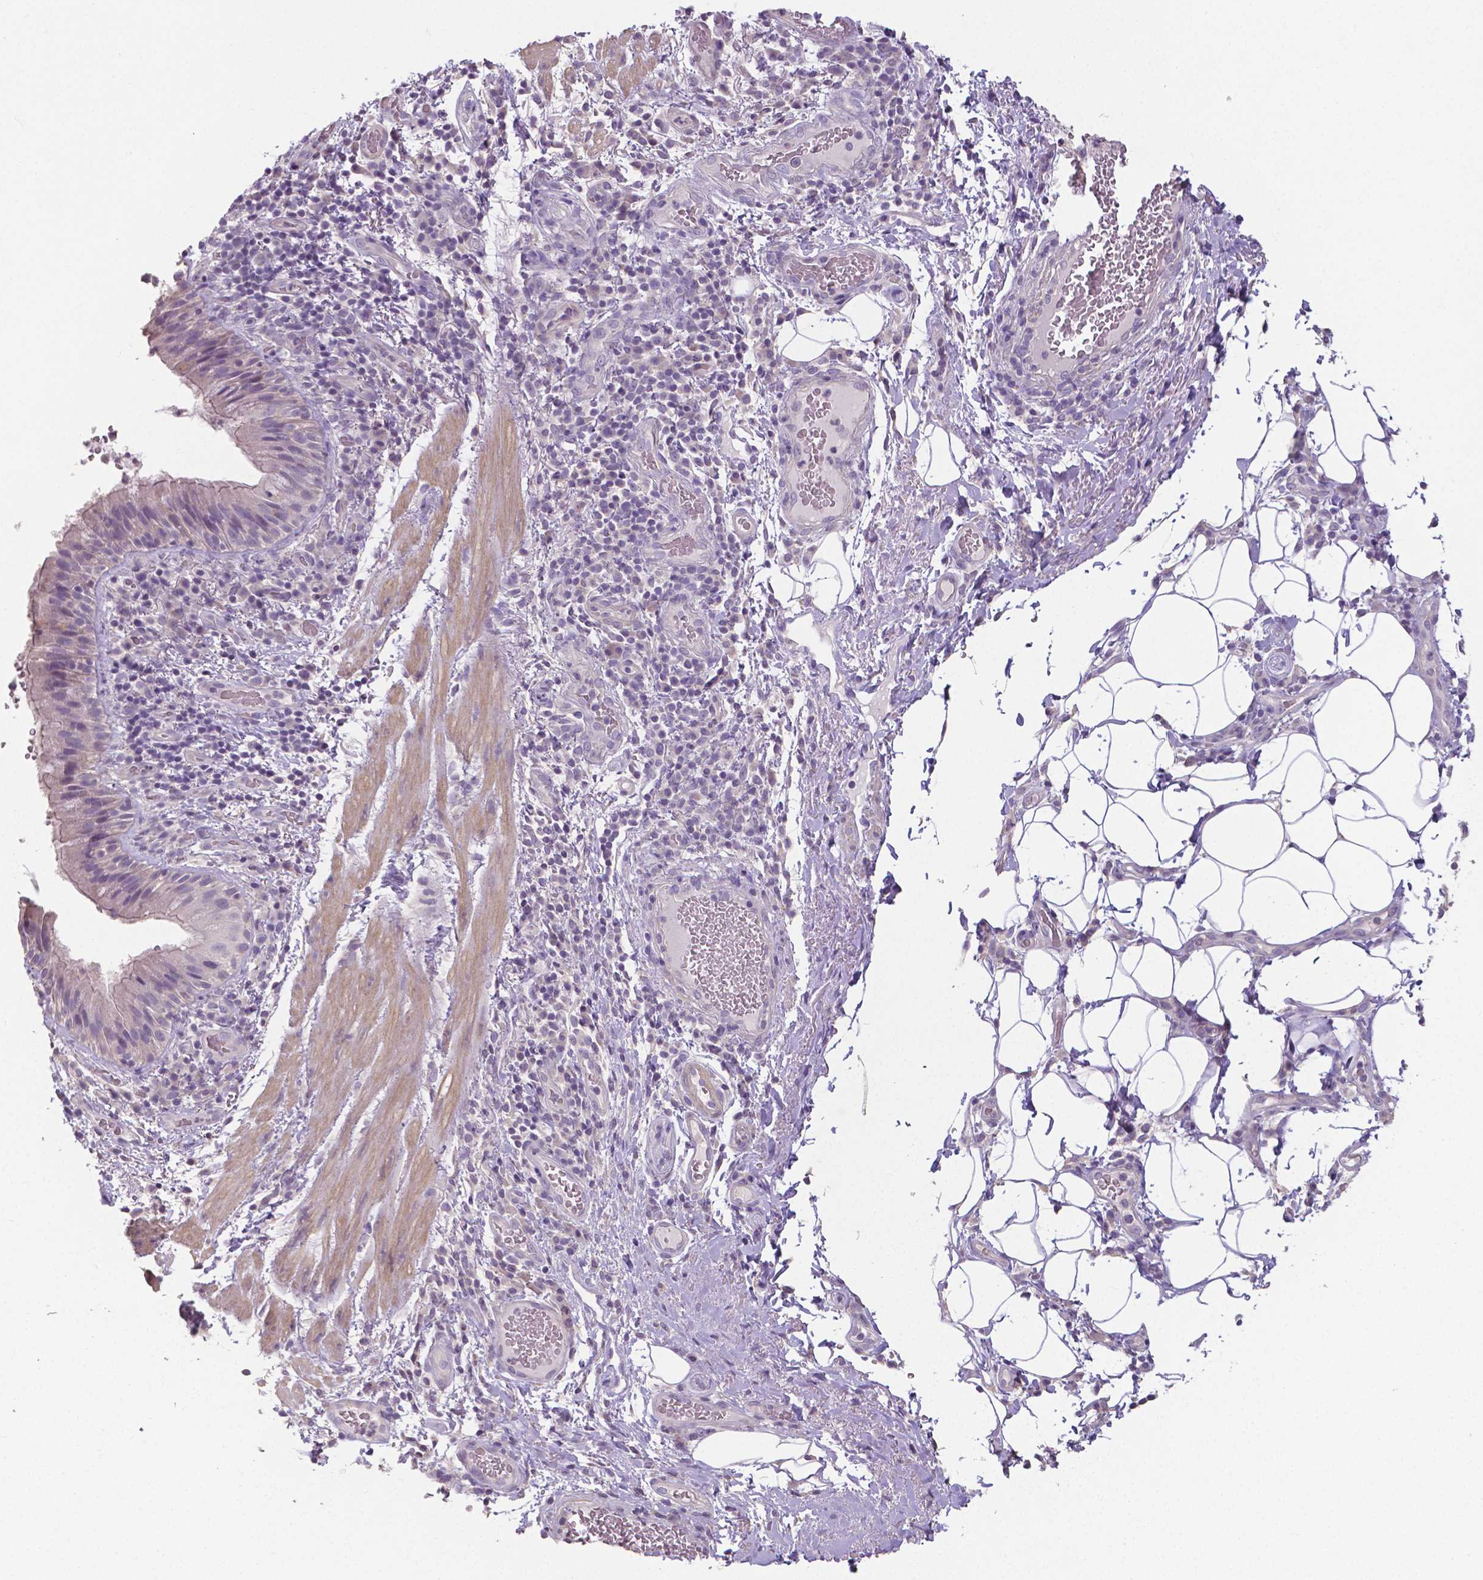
{"staining": {"intensity": "negative", "quantity": "none", "location": "none"}, "tissue": "bronchus", "cell_type": "Respiratory epithelial cells", "image_type": "normal", "snomed": [{"axis": "morphology", "description": "Normal tissue, NOS"}, {"axis": "topography", "description": "Lymph node"}, {"axis": "topography", "description": "Bronchus"}], "caption": "This is an immunohistochemistry (IHC) photomicrograph of normal human bronchus. There is no staining in respiratory epithelial cells.", "gene": "CRMP1", "patient": {"sex": "male", "age": 56}}